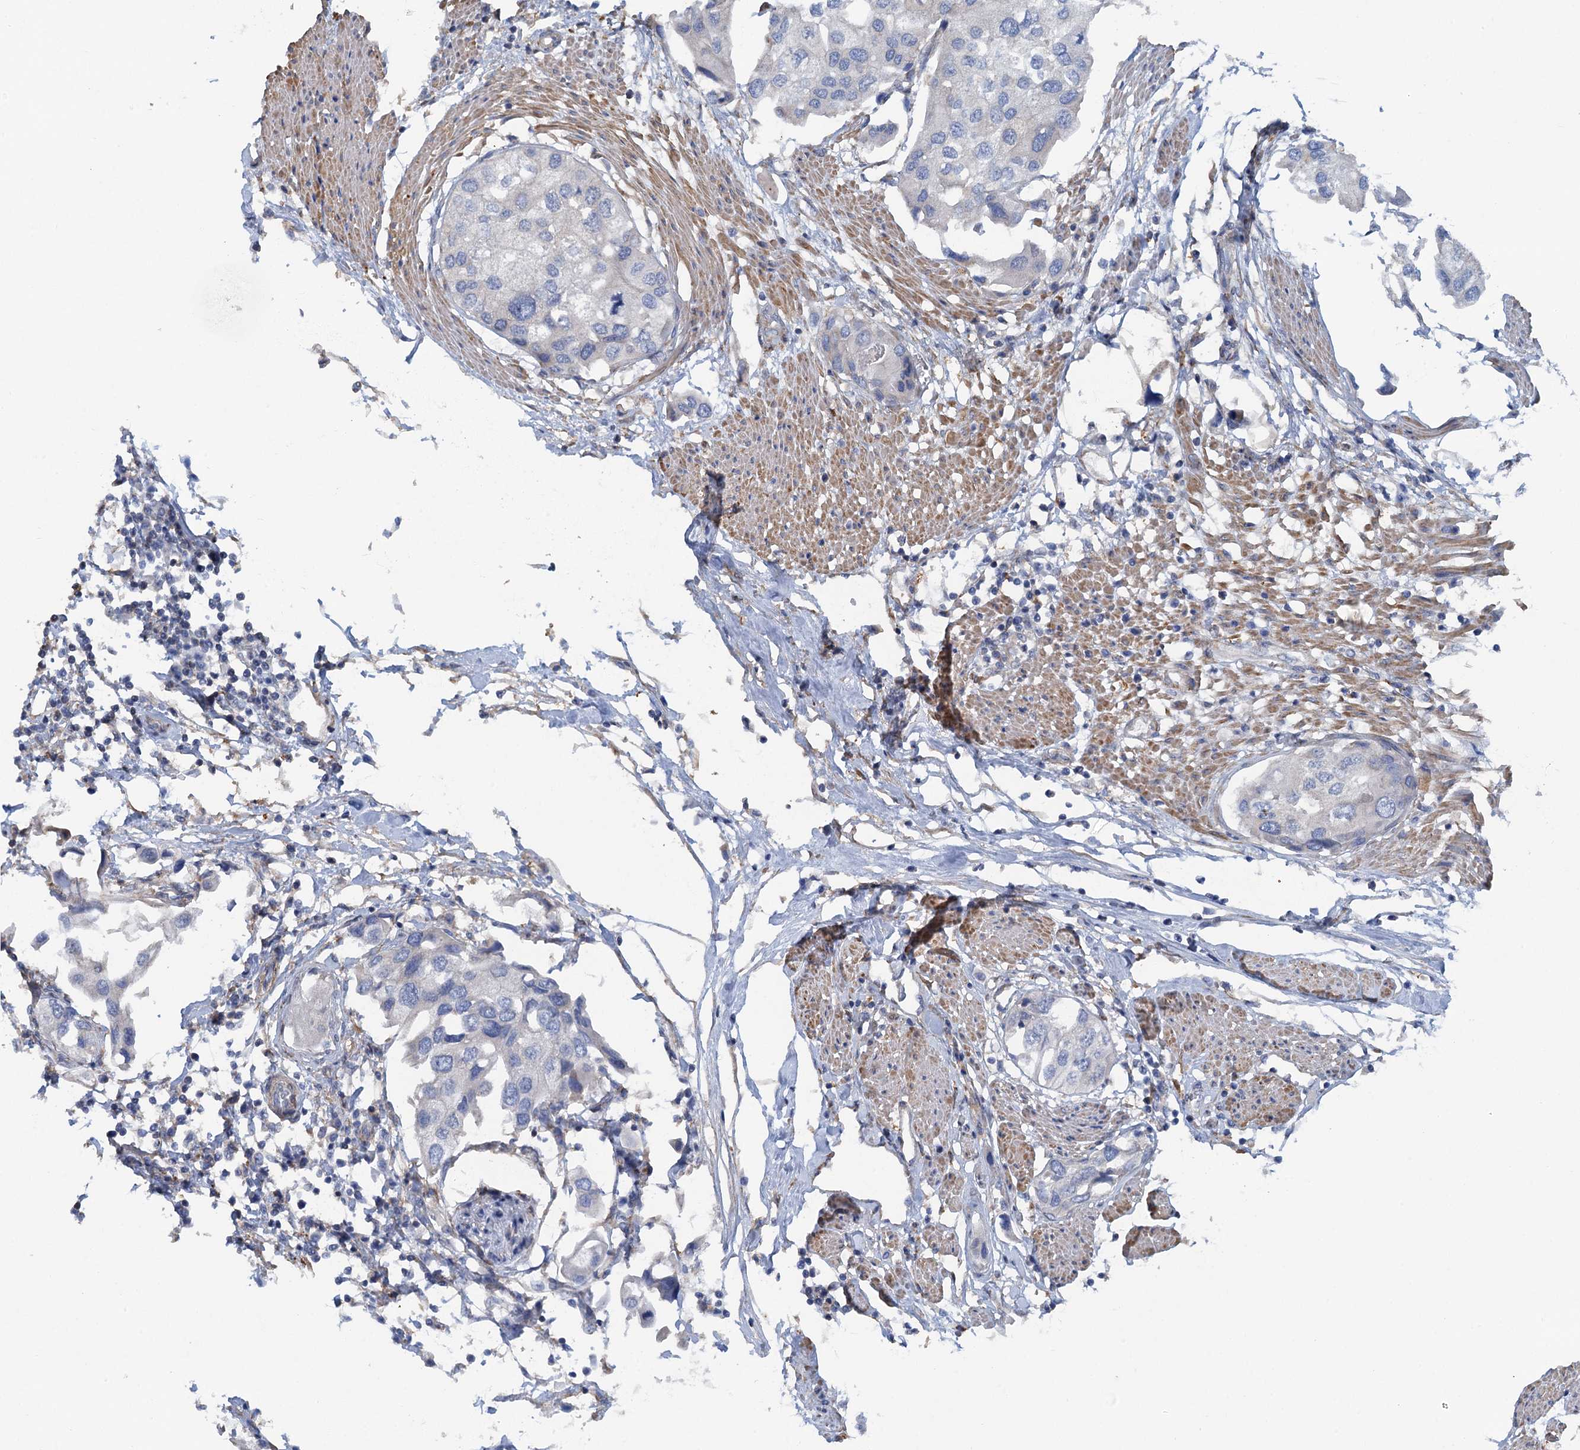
{"staining": {"intensity": "negative", "quantity": "none", "location": "none"}, "tissue": "urothelial cancer", "cell_type": "Tumor cells", "image_type": "cancer", "snomed": [{"axis": "morphology", "description": "Urothelial carcinoma, High grade"}, {"axis": "topography", "description": "Urinary bladder"}], "caption": "Immunohistochemistry (IHC) histopathology image of neoplastic tissue: high-grade urothelial carcinoma stained with DAB (3,3'-diaminobenzidine) displays no significant protein staining in tumor cells.", "gene": "POGLUT3", "patient": {"sex": "male", "age": 64}}